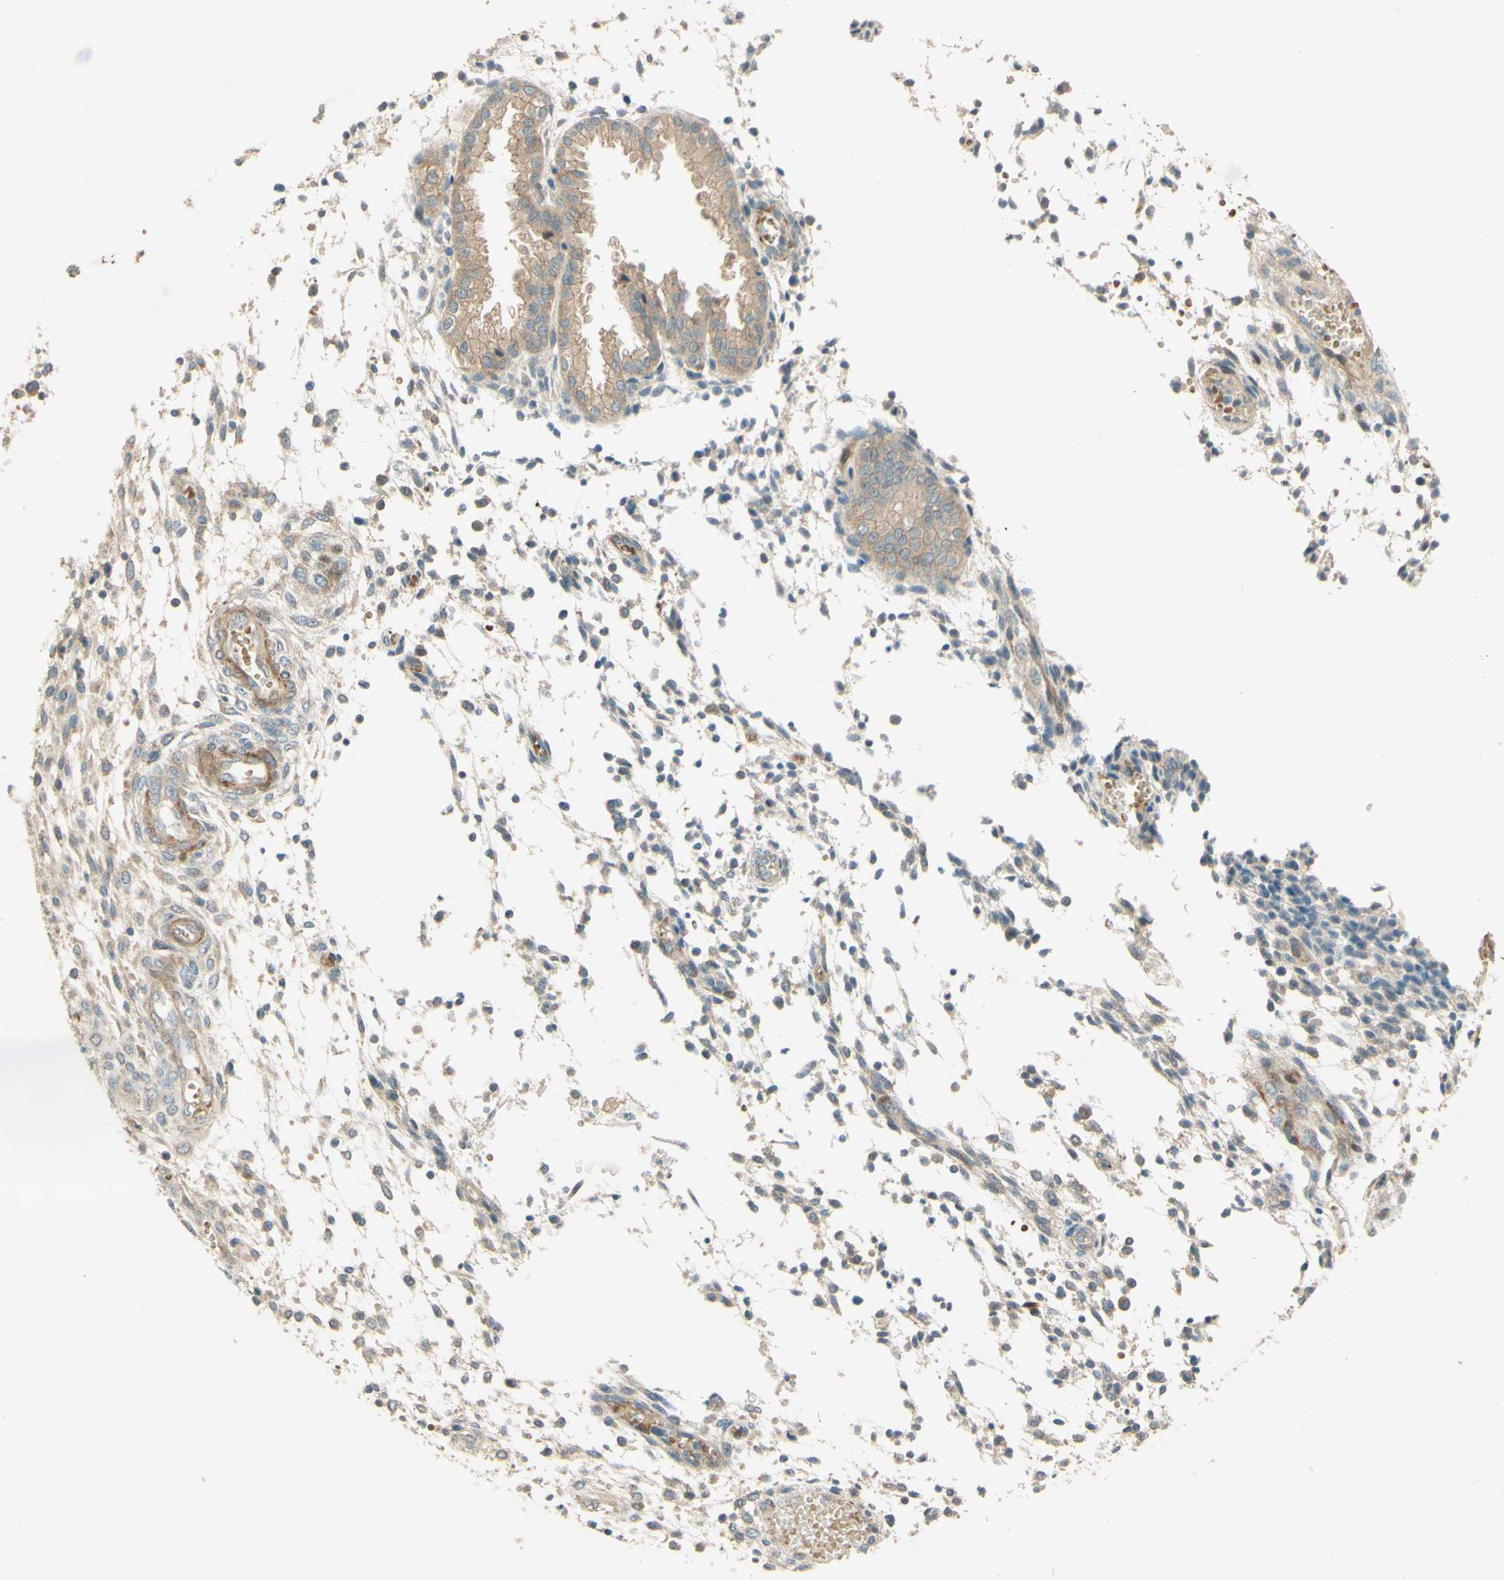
{"staining": {"intensity": "weak", "quantity": ">75%", "location": "cytoplasmic/membranous"}, "tissue": "endometrium", "cell_type": "Cells in endometrial stroma", "image_type": "normal", "snomed": [{"axis": "morphology", "description": "Normal tissue, NOS"}, {"axis": "topography", "description": "Endometrium"}], "caption": "IHC of normal human endometrium demonstrates low levels of weak cytoplasmic/membranous expression in approximately >75% of cells in endometrial stroma.", "gene": "ADAM17", "patient": {"sex": "female", "age": 33}}